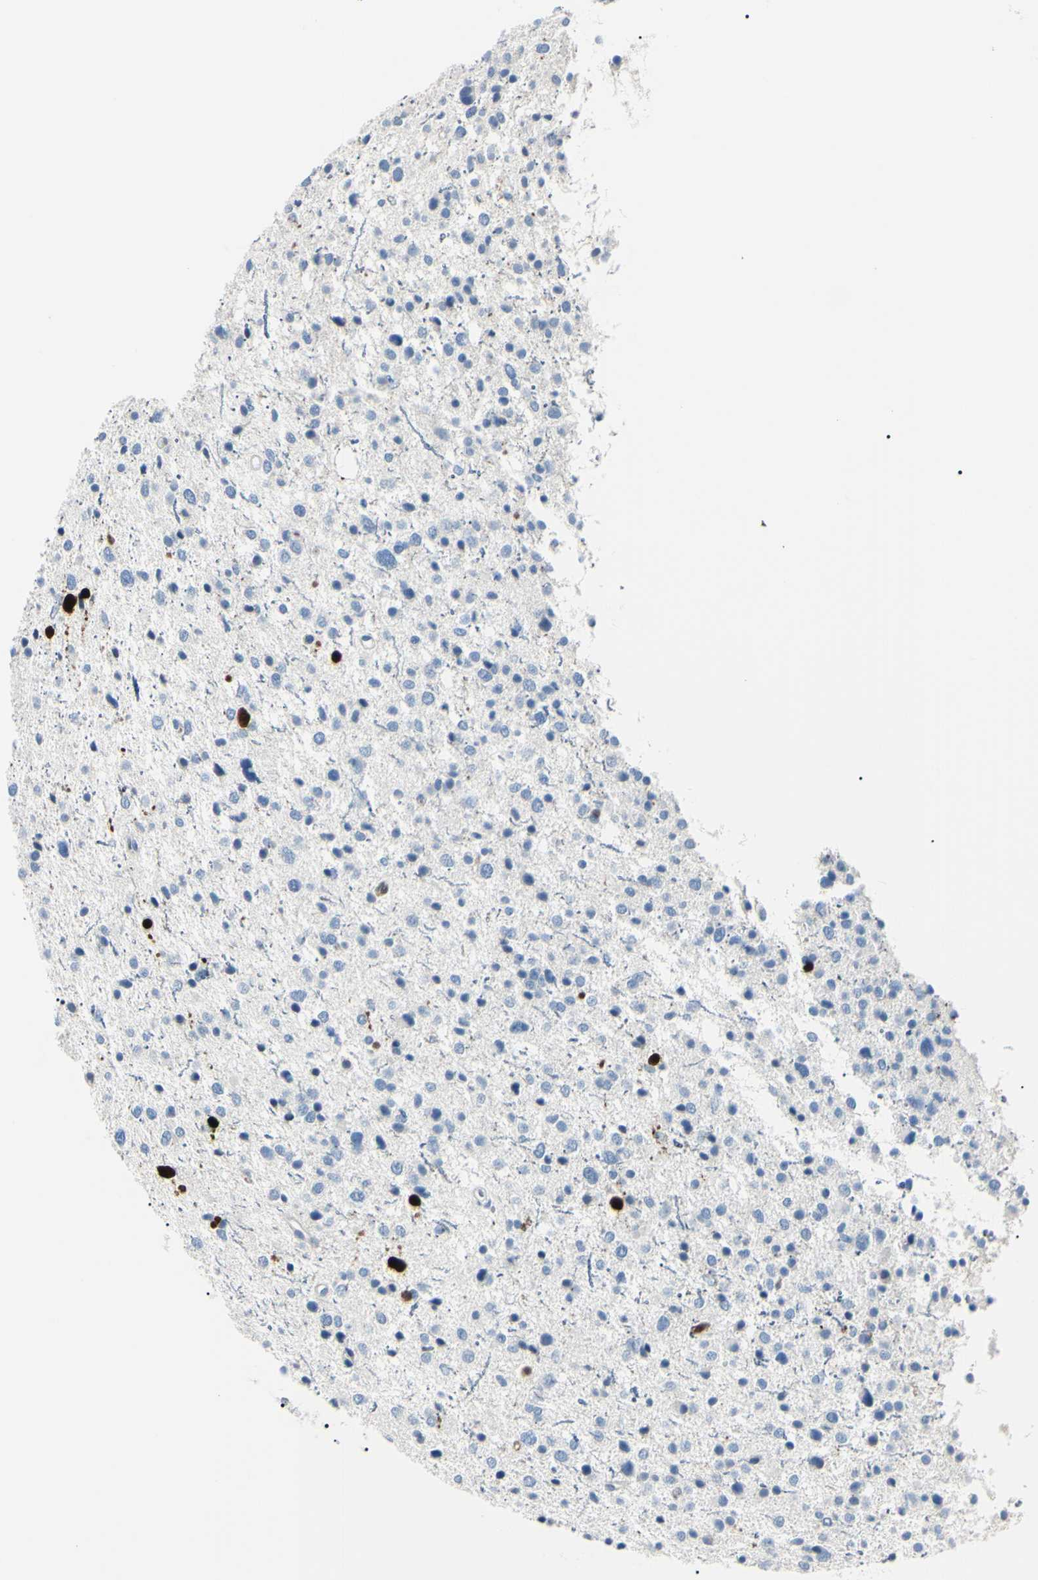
{"staining": {"intensity": "negative", "quantity": "none", "location": "none"}, "tissue": "glioma", "cell_type": "Tumor cells", "image_type": "cancer", "snomed": [{"axis": "morphology", "description": "Glioma, malignant, Low grade"}, {"axis": "topography", "description": "Brain"}], "caption": "Tumor cells show no significant staining in glioma.", "gene": "CA2", "patient": {"sex": "female", "age": 37}}